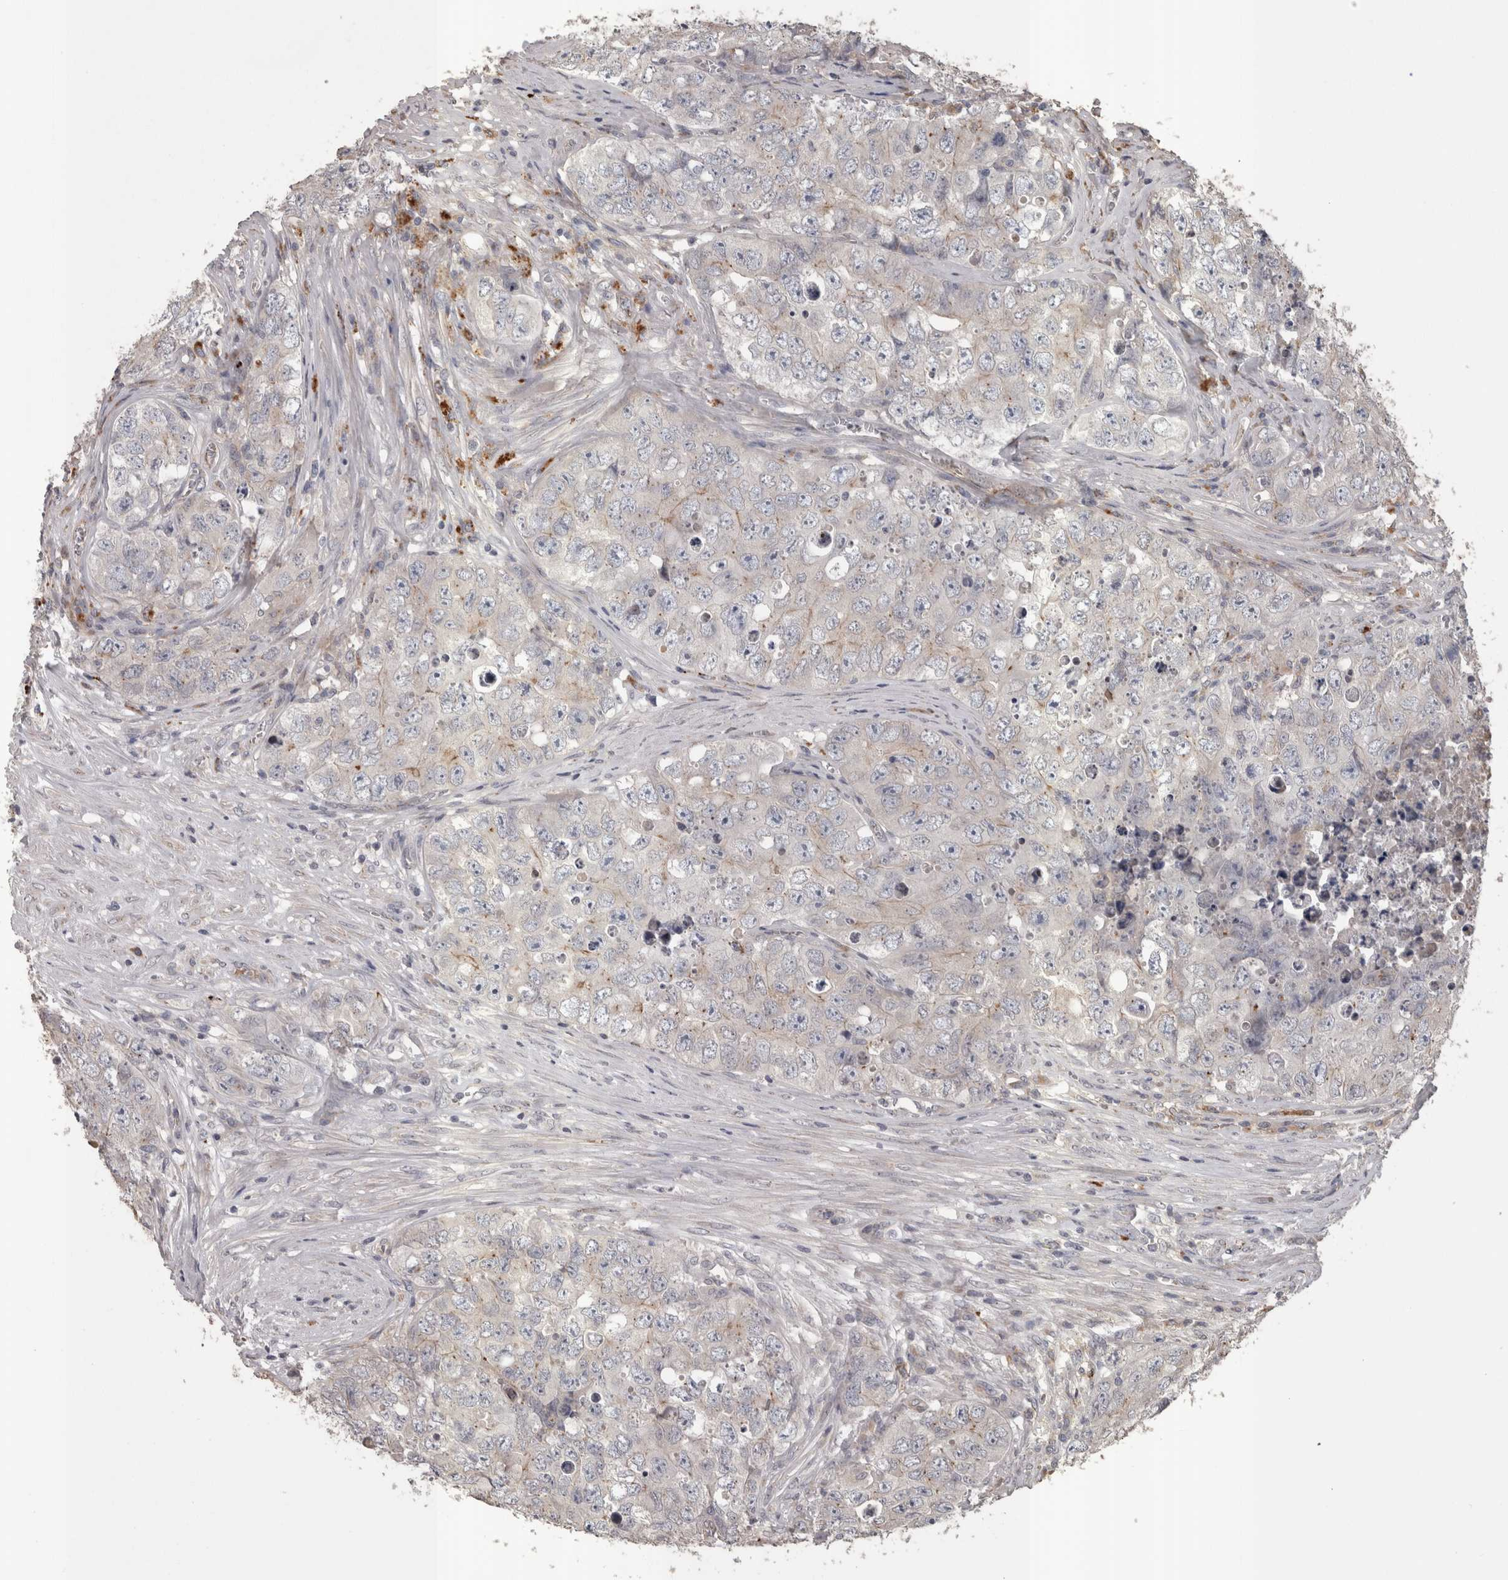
{"staining": {"intensity": "negative", "quantity": "none", "location": "none"}, "tissue": "testis cancer", "cell_type": "Tumor cells", "image_type": "cancer", "snomed": [{"axis": "morphology", "description": "Seminoma, NOS"}, {"axis": "morphology", "description": "Carcinoma, Embryonal, NOS"}, {"axis": "topography", "description": "Testis"}], "caption": "Tumor cells show no significant protein expression in testis cancer (seminoma).", "gene": "STC1", "patient": {"sex": "male", "age": 43}}